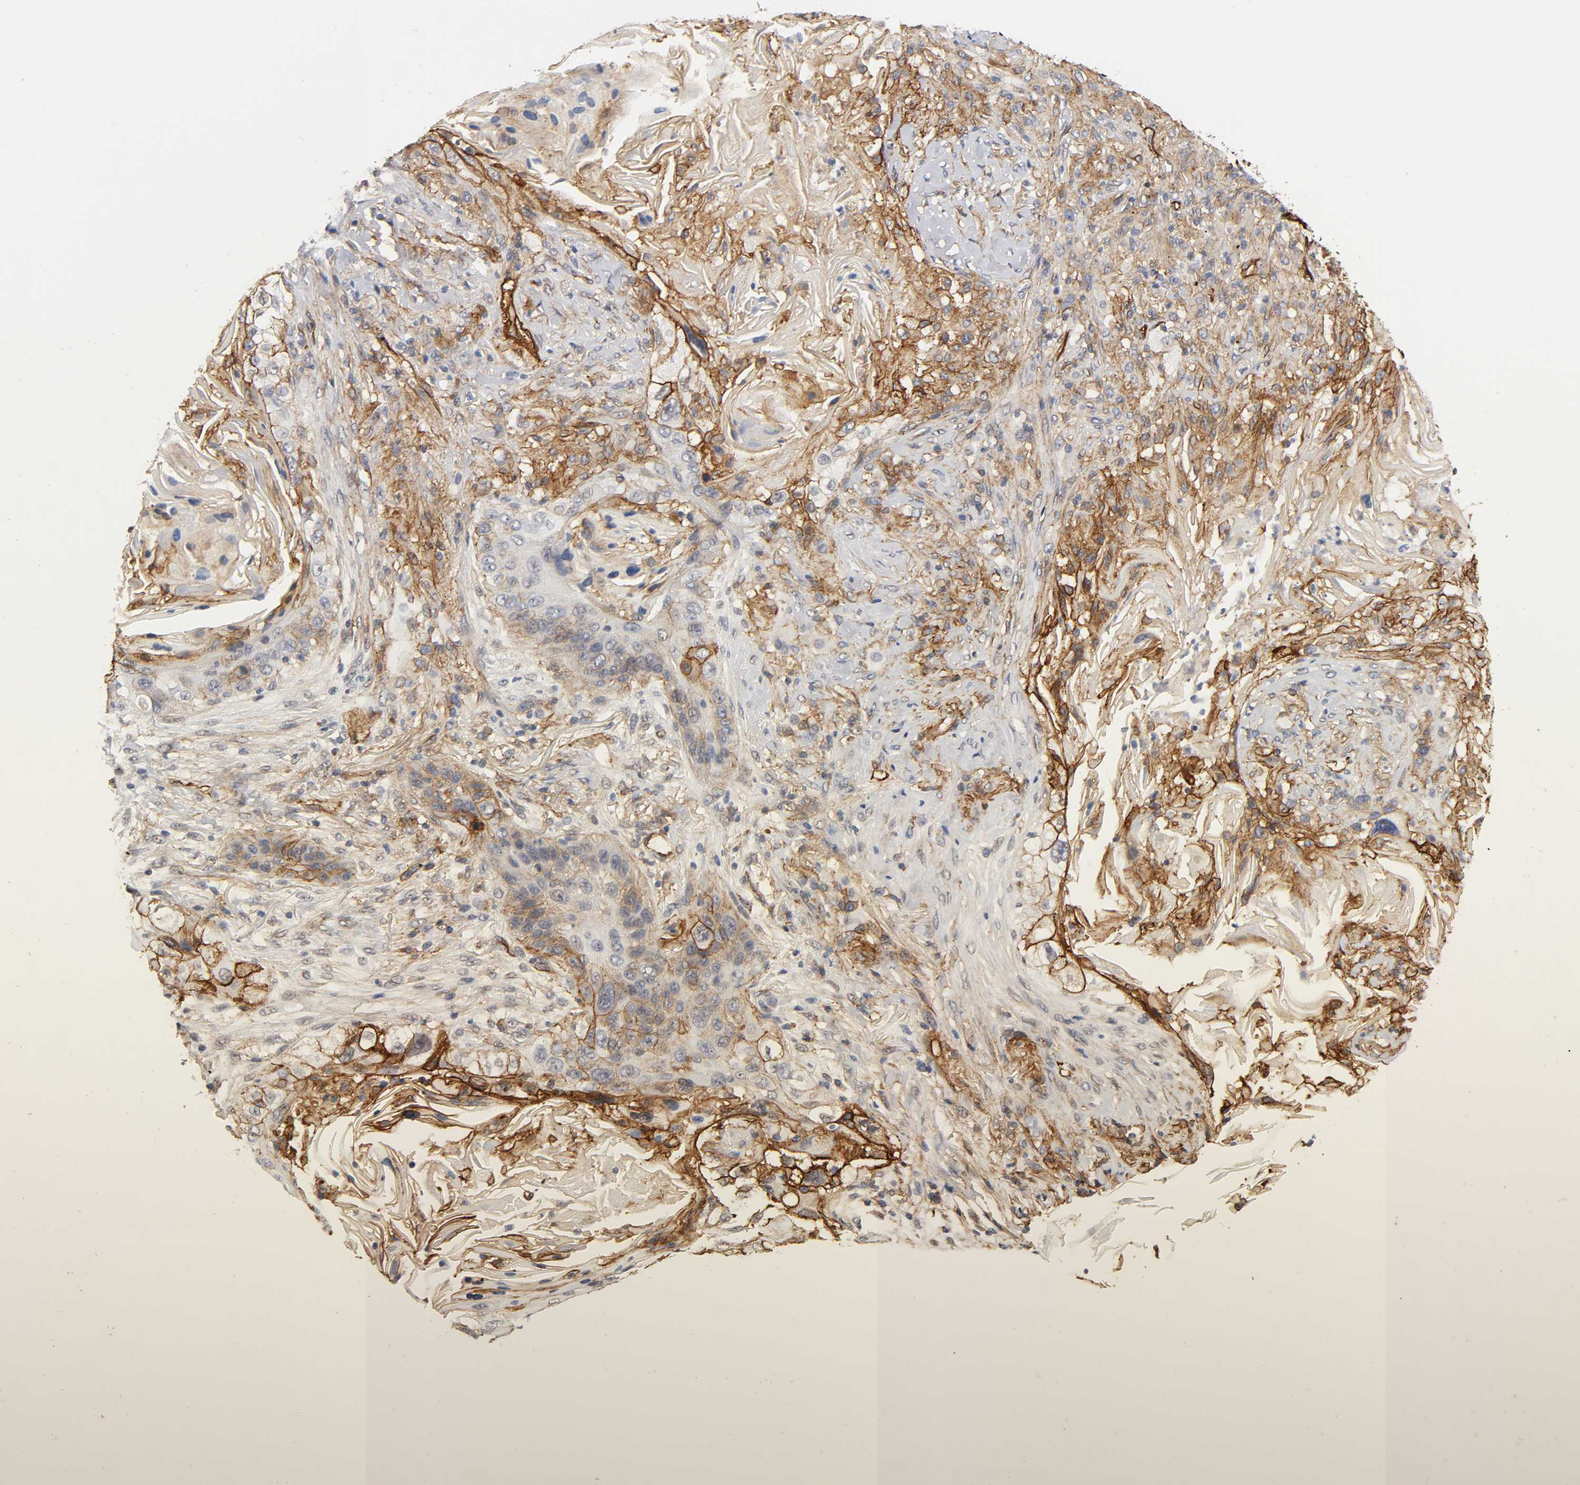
{"staining": {"intensity": "strong", "quantity": "25%-75%", "location": "cytoplasmic/membranous"}, "tissue": "lung cancer", "cell_type": "Tumor cells", "image_type": "cancer", "snomed": [{"axis": "morphology", "description": "Squamous cell carcinoma, NOS"}, {"axis": "topography", "description": "Lung"}], "caption": "Strong cytoplasmic/membranous staining for a protein is present in approximately 25%-75% of tumor cells of lung cancer using IHC.", "gene": "ICAM1", "patient": {"sex": "female", "age": 67}}